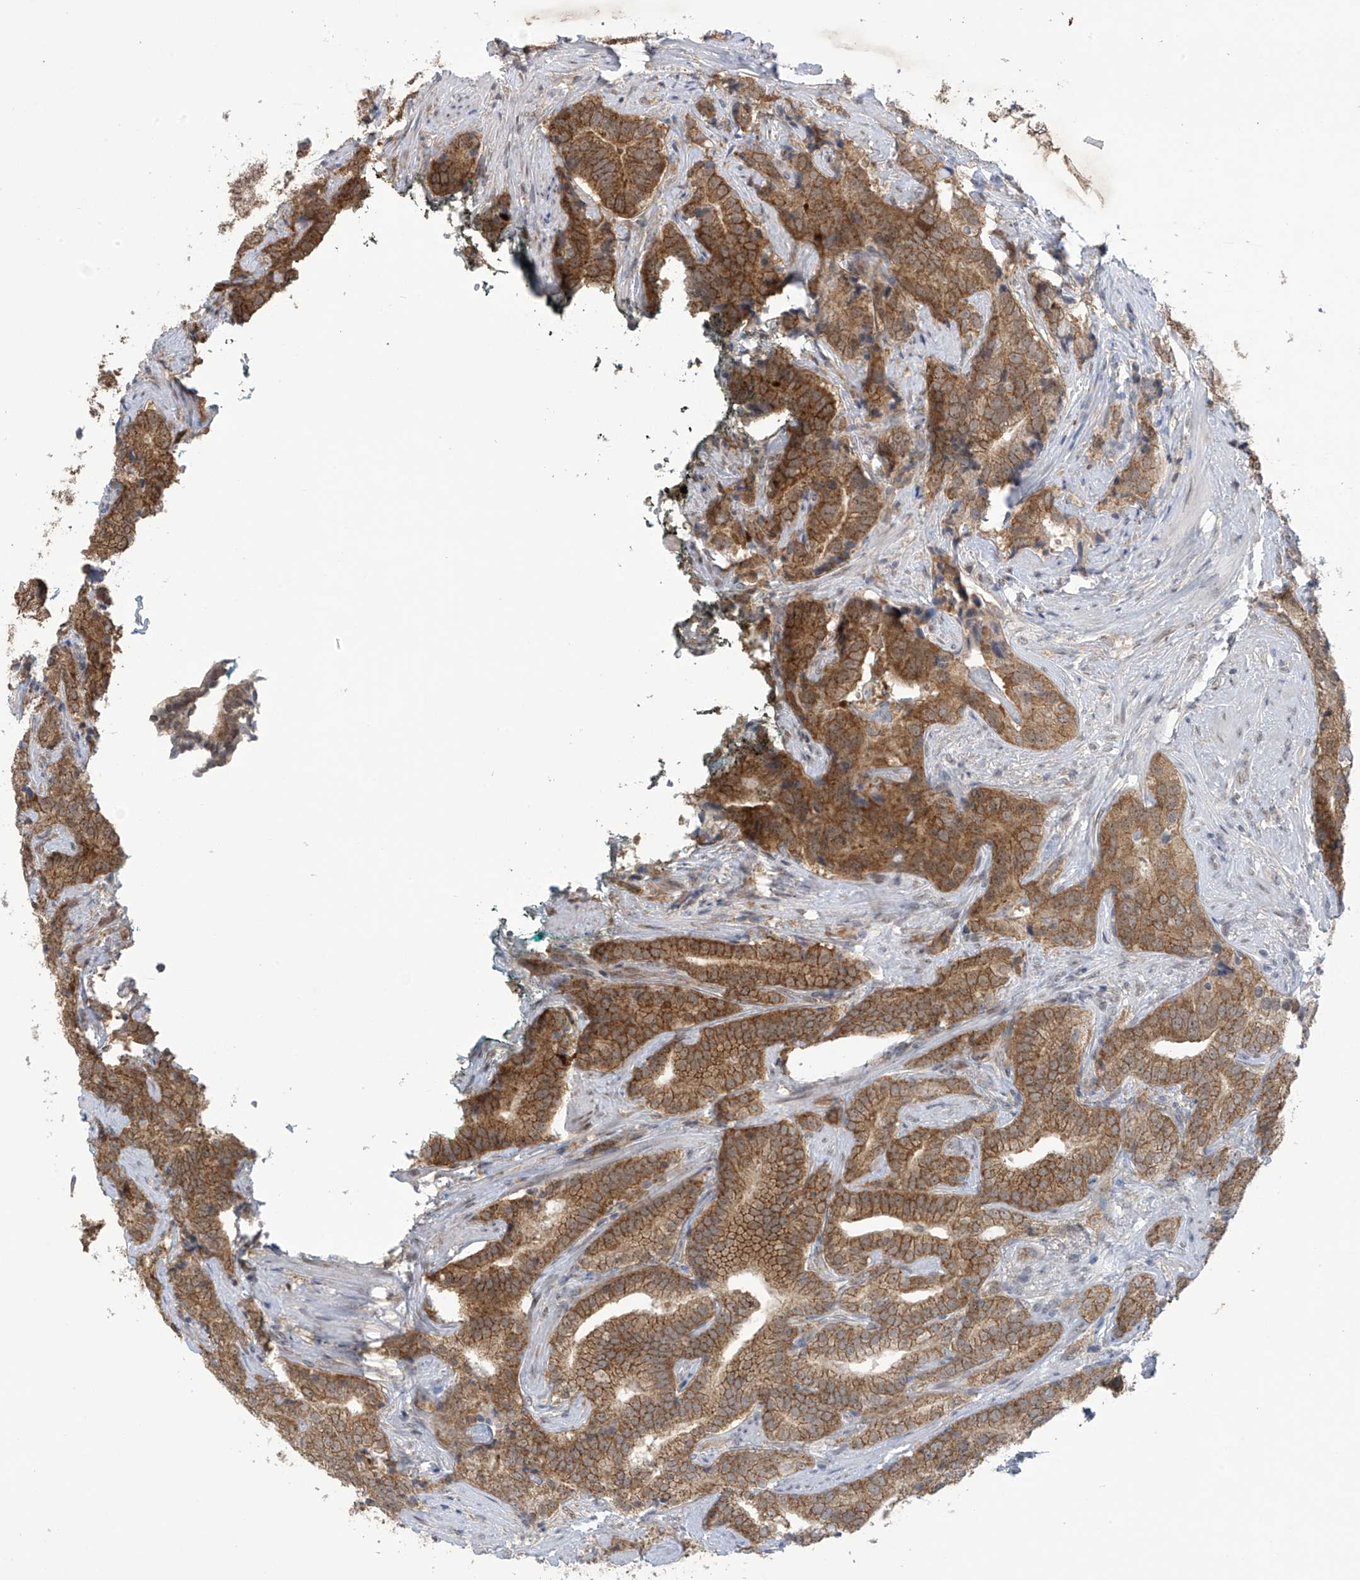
{"staining": {"intensity": "strong", "quantity": ">75%", "location": "cytoplasmic/membranous"}, "tissue": "prostate cancer", "cell_type": "Tumor cells", "image_type": "cancer", "snomed": [{"axis": "morphology", "description": "Adenocarcinoma, High grade"}, {"axis": "topography", "description": "Prostate"}], "caption": "Immunohistochemistry histopathology image of prostate cancer stained for a protein (brown), which demonstrates high levels of strong cytoplasmic/membranous staining in about >75% of tumor cells.", "gene": "KIAA1522", "patient": {"sex": "male", "age": 57}}